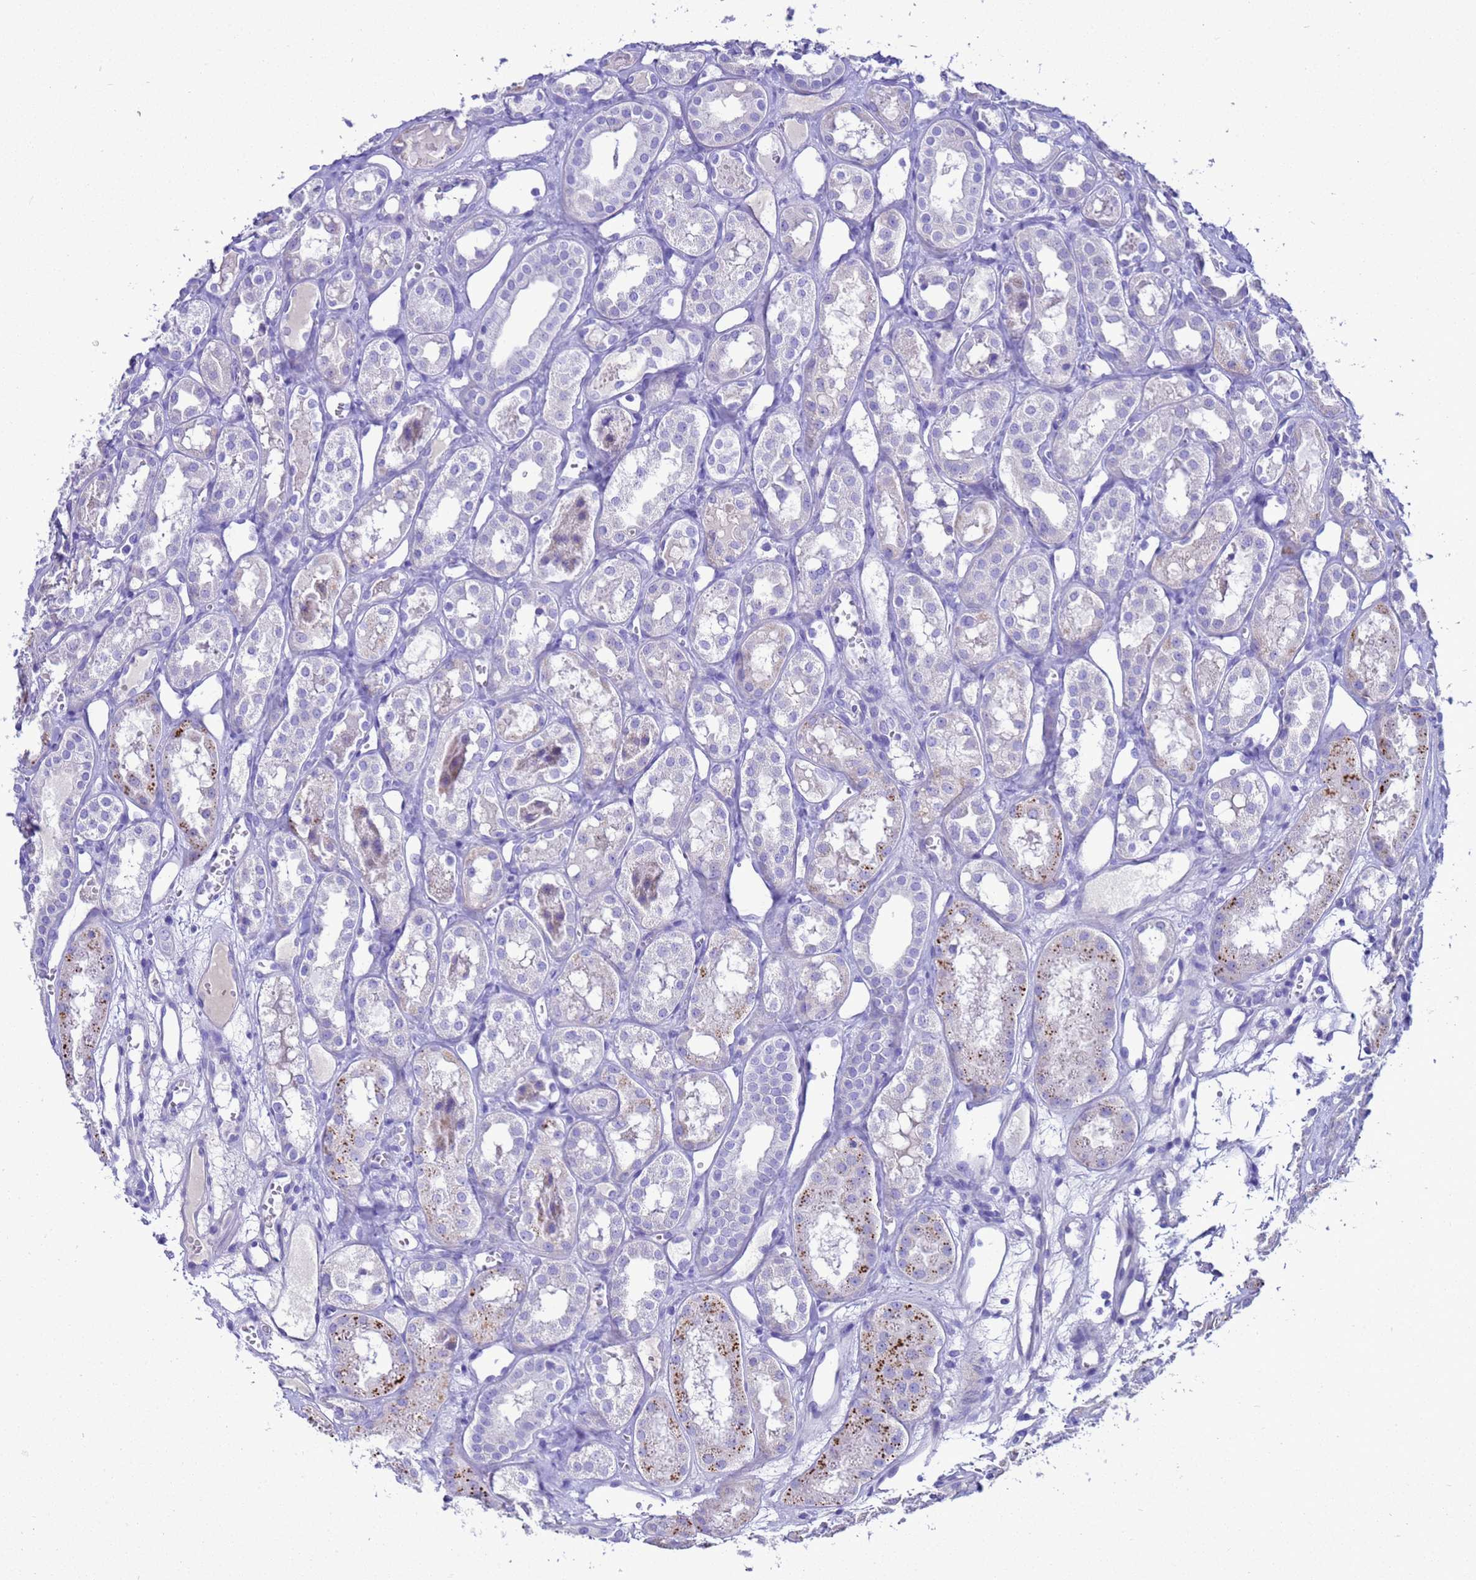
{"staining": {"intensity": "negative", "quantity": "none", "location": "none"}, "tissue": "kidney", "cell_type": "Cells in glomeruli", "image_type": "normal", "snomed": [{"axis": "morphology", "description": "Normal tissue, NOS"}, {"axis": "topography", "description": "Kidney"}], "caption": "Immunohistochemistry (IHC) image of unremarkable kidney: kidney stained with DAB exhibits no significant protein expression in cells in glomeruli.", "gene": "BEST2", "patient": {"sex": "male", "age": 16}}